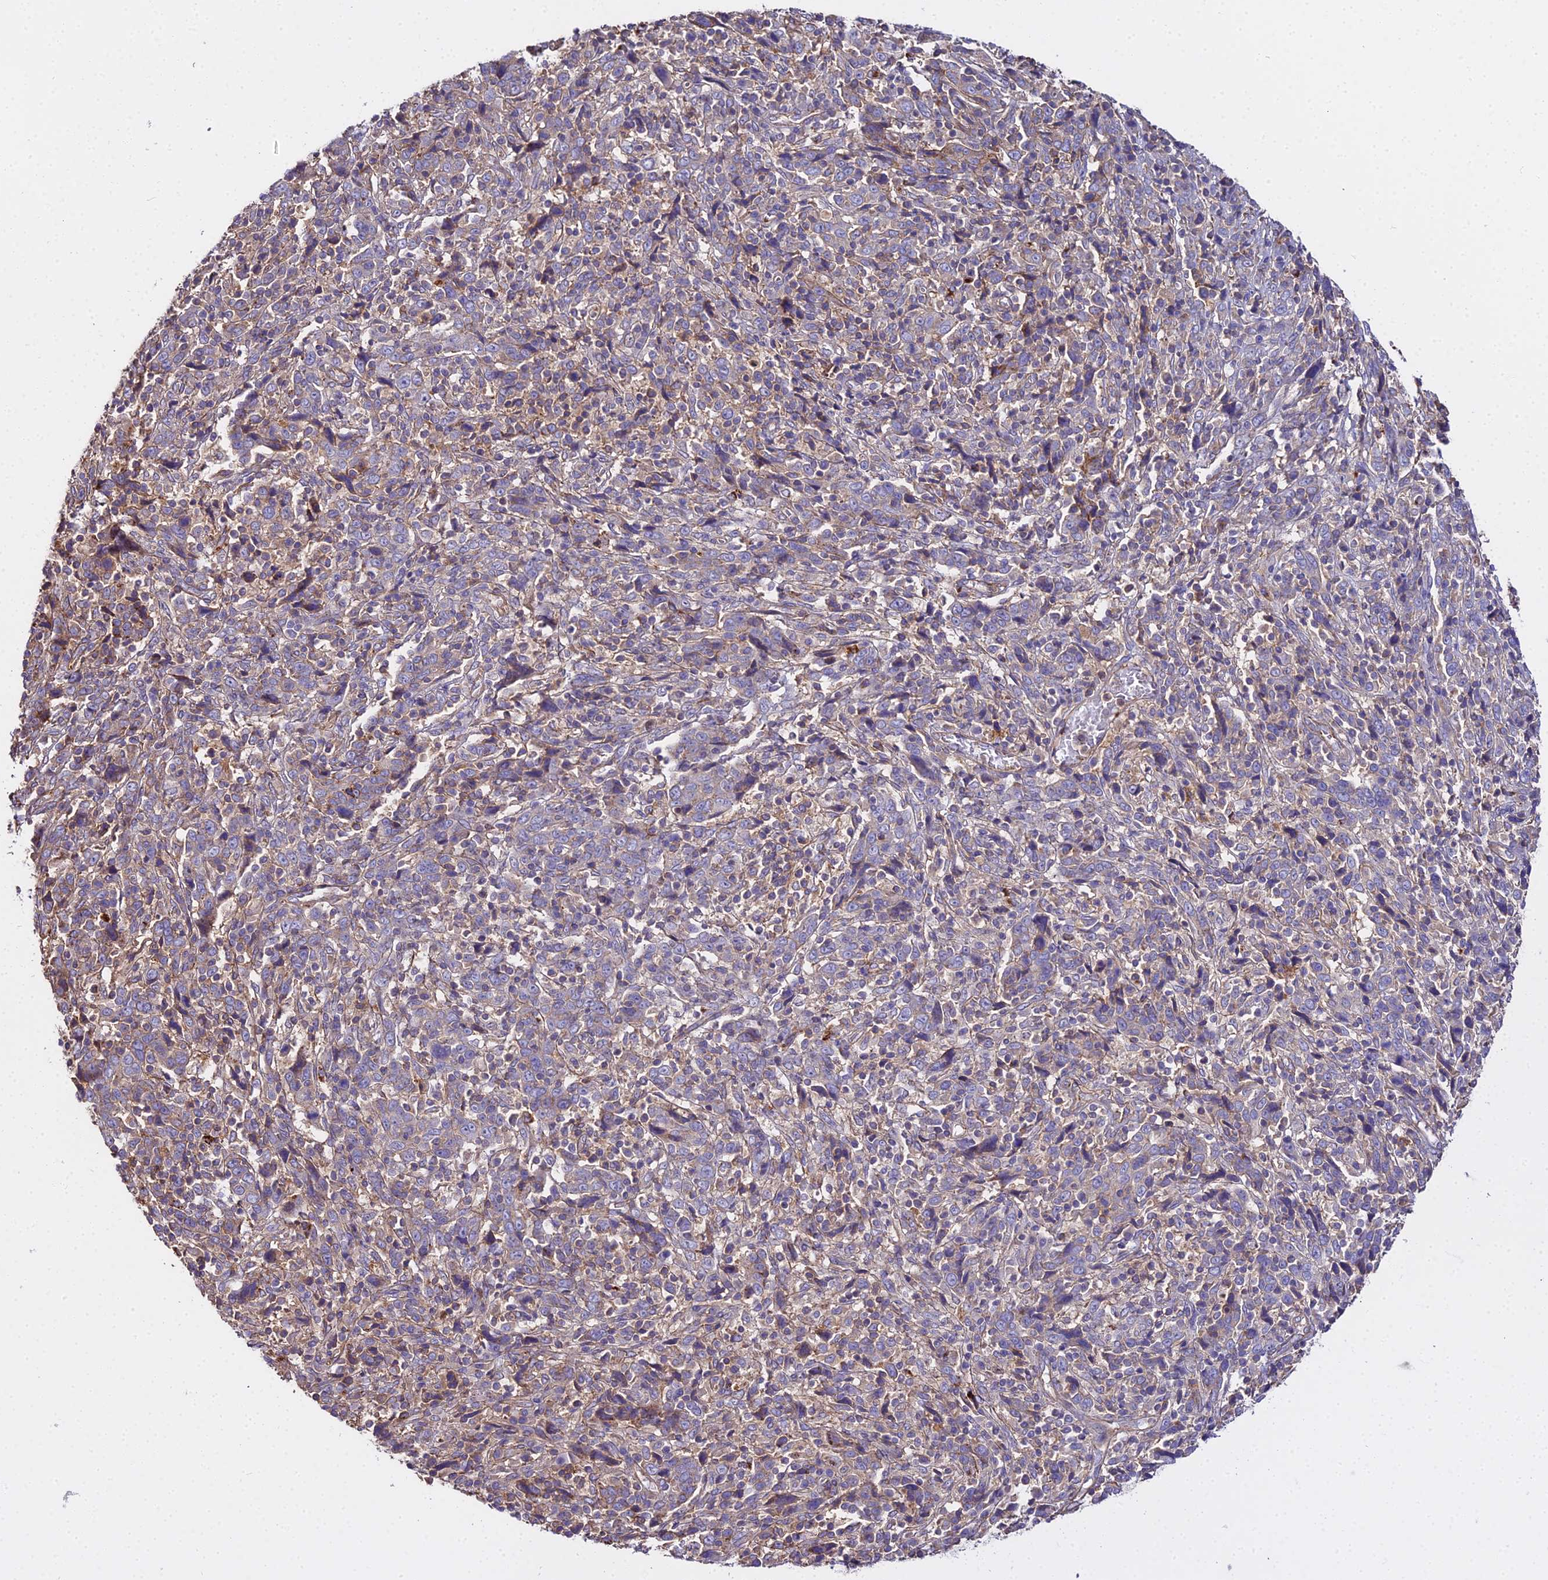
{"staining": {"intensity": "negative", "quantity": "none", "location": "none"}, "tissue": "cervical cancer", "cell_type": "Tumor cells", "image_type": "cancer", "snomed": [{"axis": "morphology", "description": "Squamous cell carcinoma, NOS"}, {"axis": "topography", "description": "Cervix"}], "caption": "This is an immunohistochemistry photomicrograph of human squamous cell carcinoma (cervical). There is no staining in tumor cells.", "gene": "GLYAT", "patient": {"sex": "female", "age": 46}}